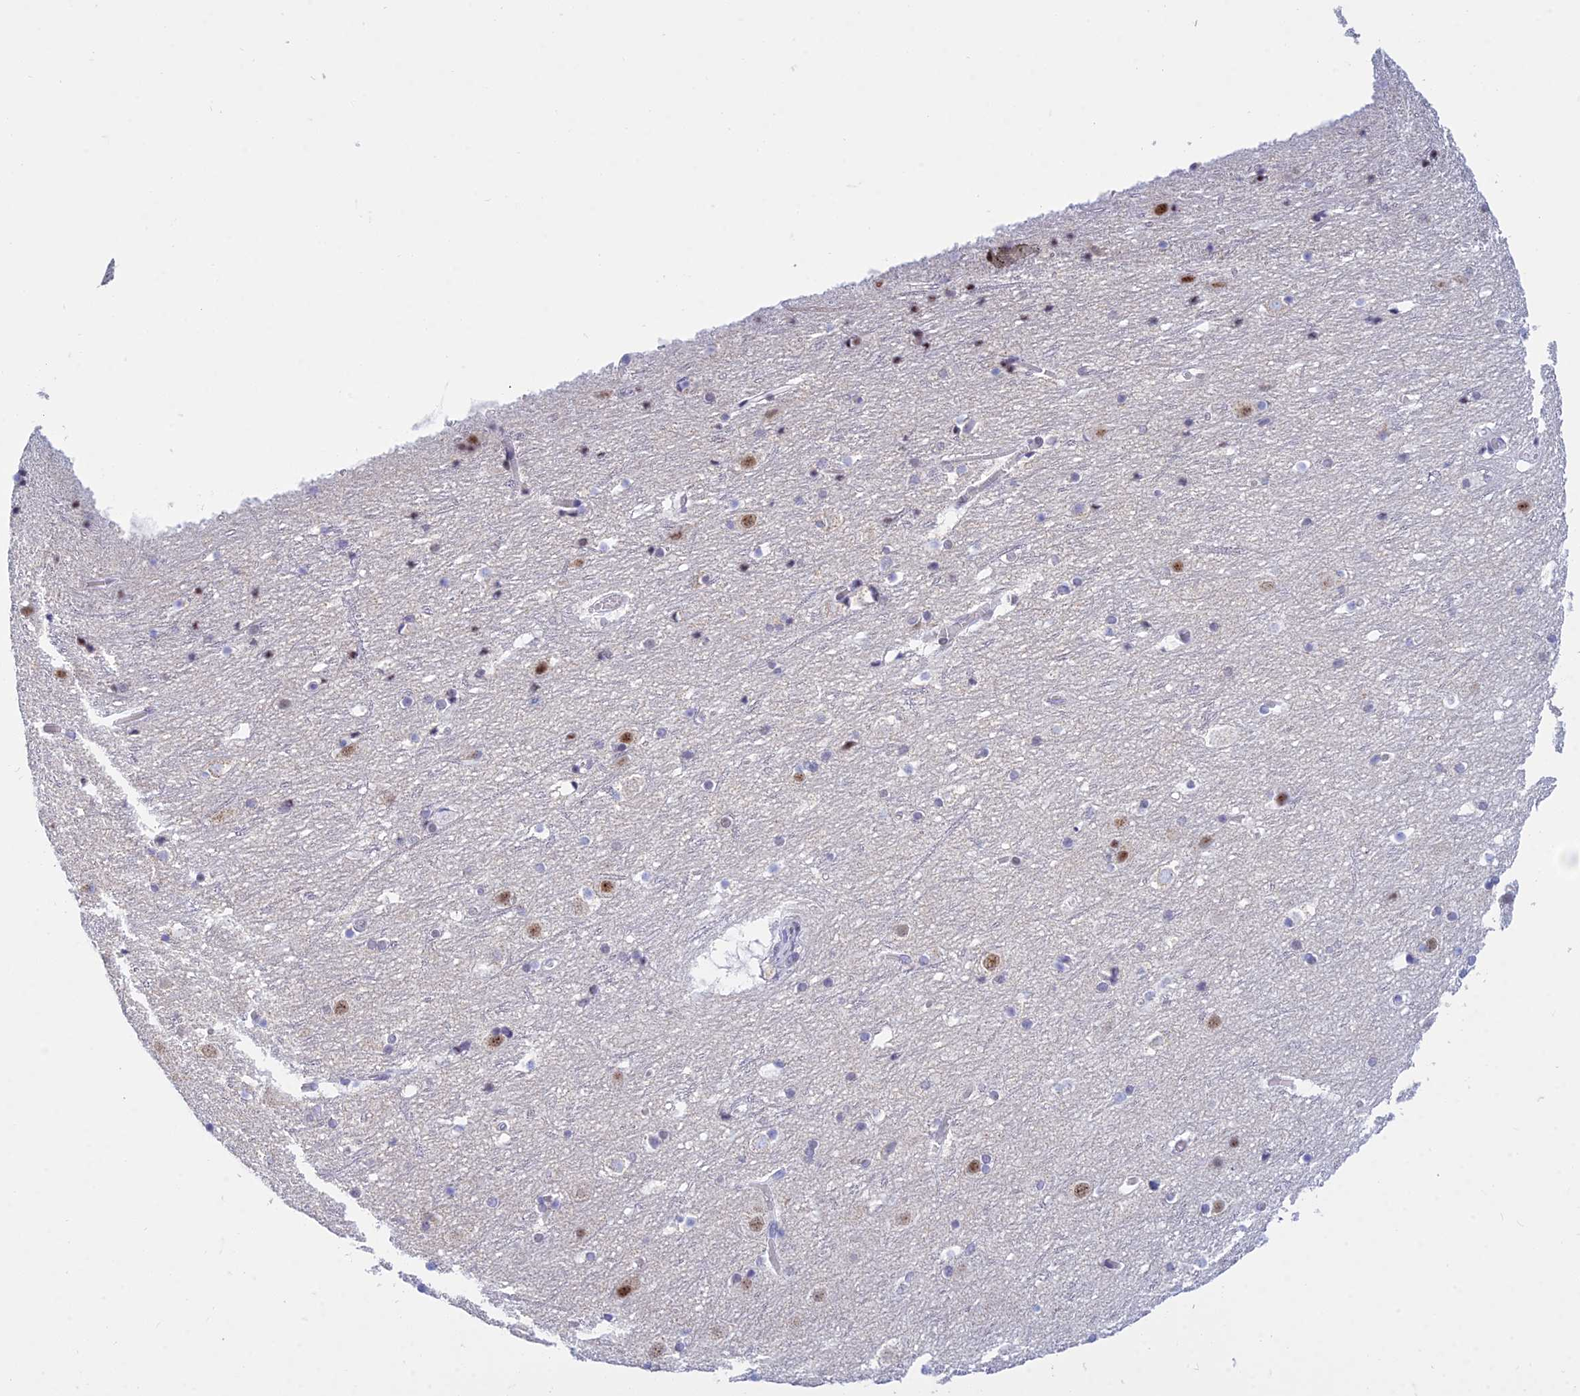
{"staining": {"intensity": "negative", "quantity": "none", "location": "none"}, "tissue": "cerebral cortex", "cell_type": "Endothelial cells", "image_type": "normal", "snomed": [{"axis": "morphology", "description": "Normal tissue, NOS"}, {"axis": "topography", "description": "Cerebral cortex"}], "caption": "Immunohistochemistry of benign human cerebral cortex demonstrates no staining in endothelial cells.", "gene": "KLF14", "patient": {"sex": "male", "age": 45}}